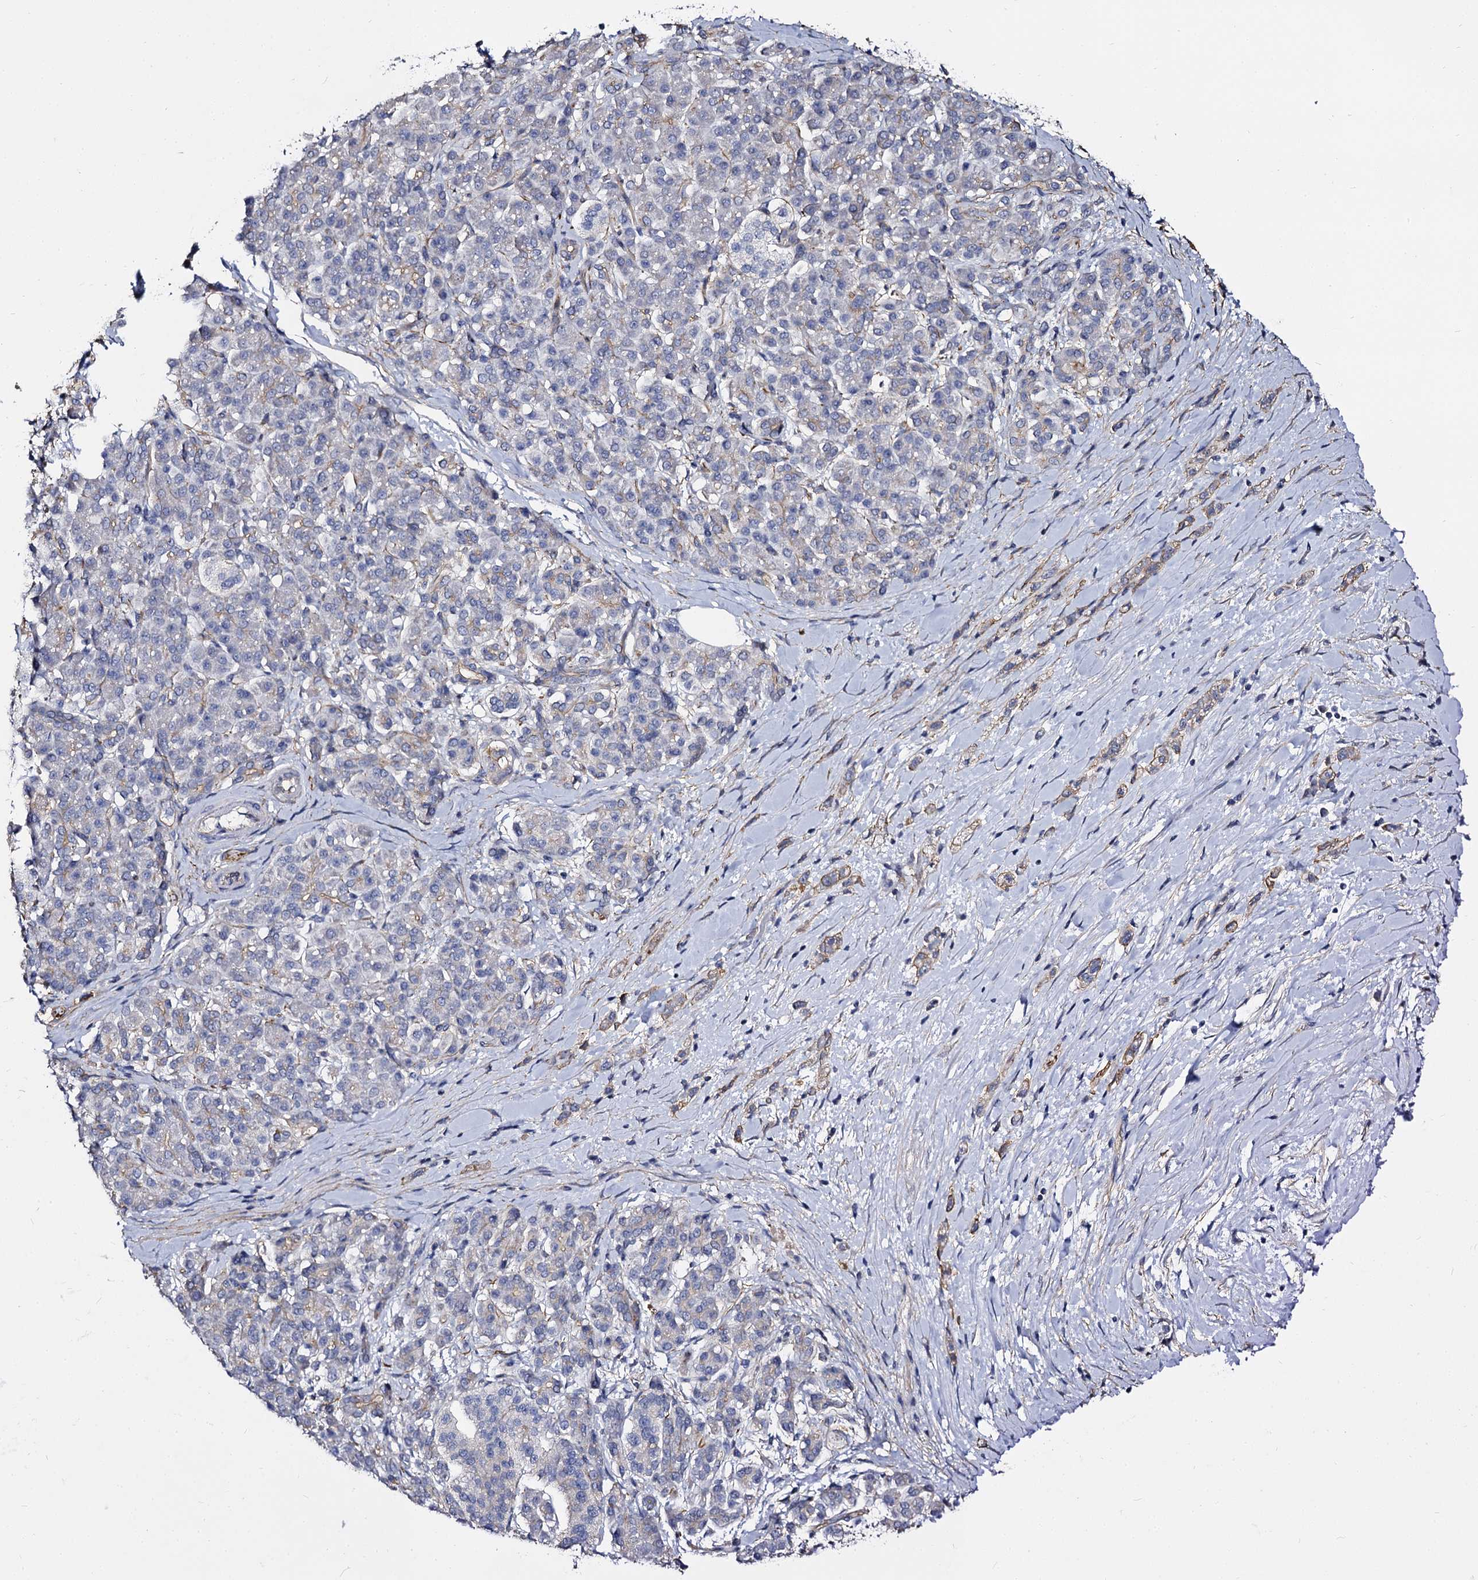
{"staining": {"intensity": "weak", "quantity": "25%-75%", "location": "cytoplasmic/membranous"}, "tissue": "pancreatic cancer", "cell_type": "Tumor cells", "image_type": "cancer", "snomed": [{"axis": "morphology", "description": "Normal tissue, NOS"}, {"axis": "morphology", "description": "Adenocarcinoma, NOS"}, {"axis": "topography", "description": "Pancreas"}], "caption": "Protein positivity by immunohistochemistry exhibits weak cytoplasmic/membranous expression in approximately 25%-75% of tumor cells in pancreatic adenocarcinoma.", "gene": "CBFB", "patient": {"sex": "female", "age": 64}}